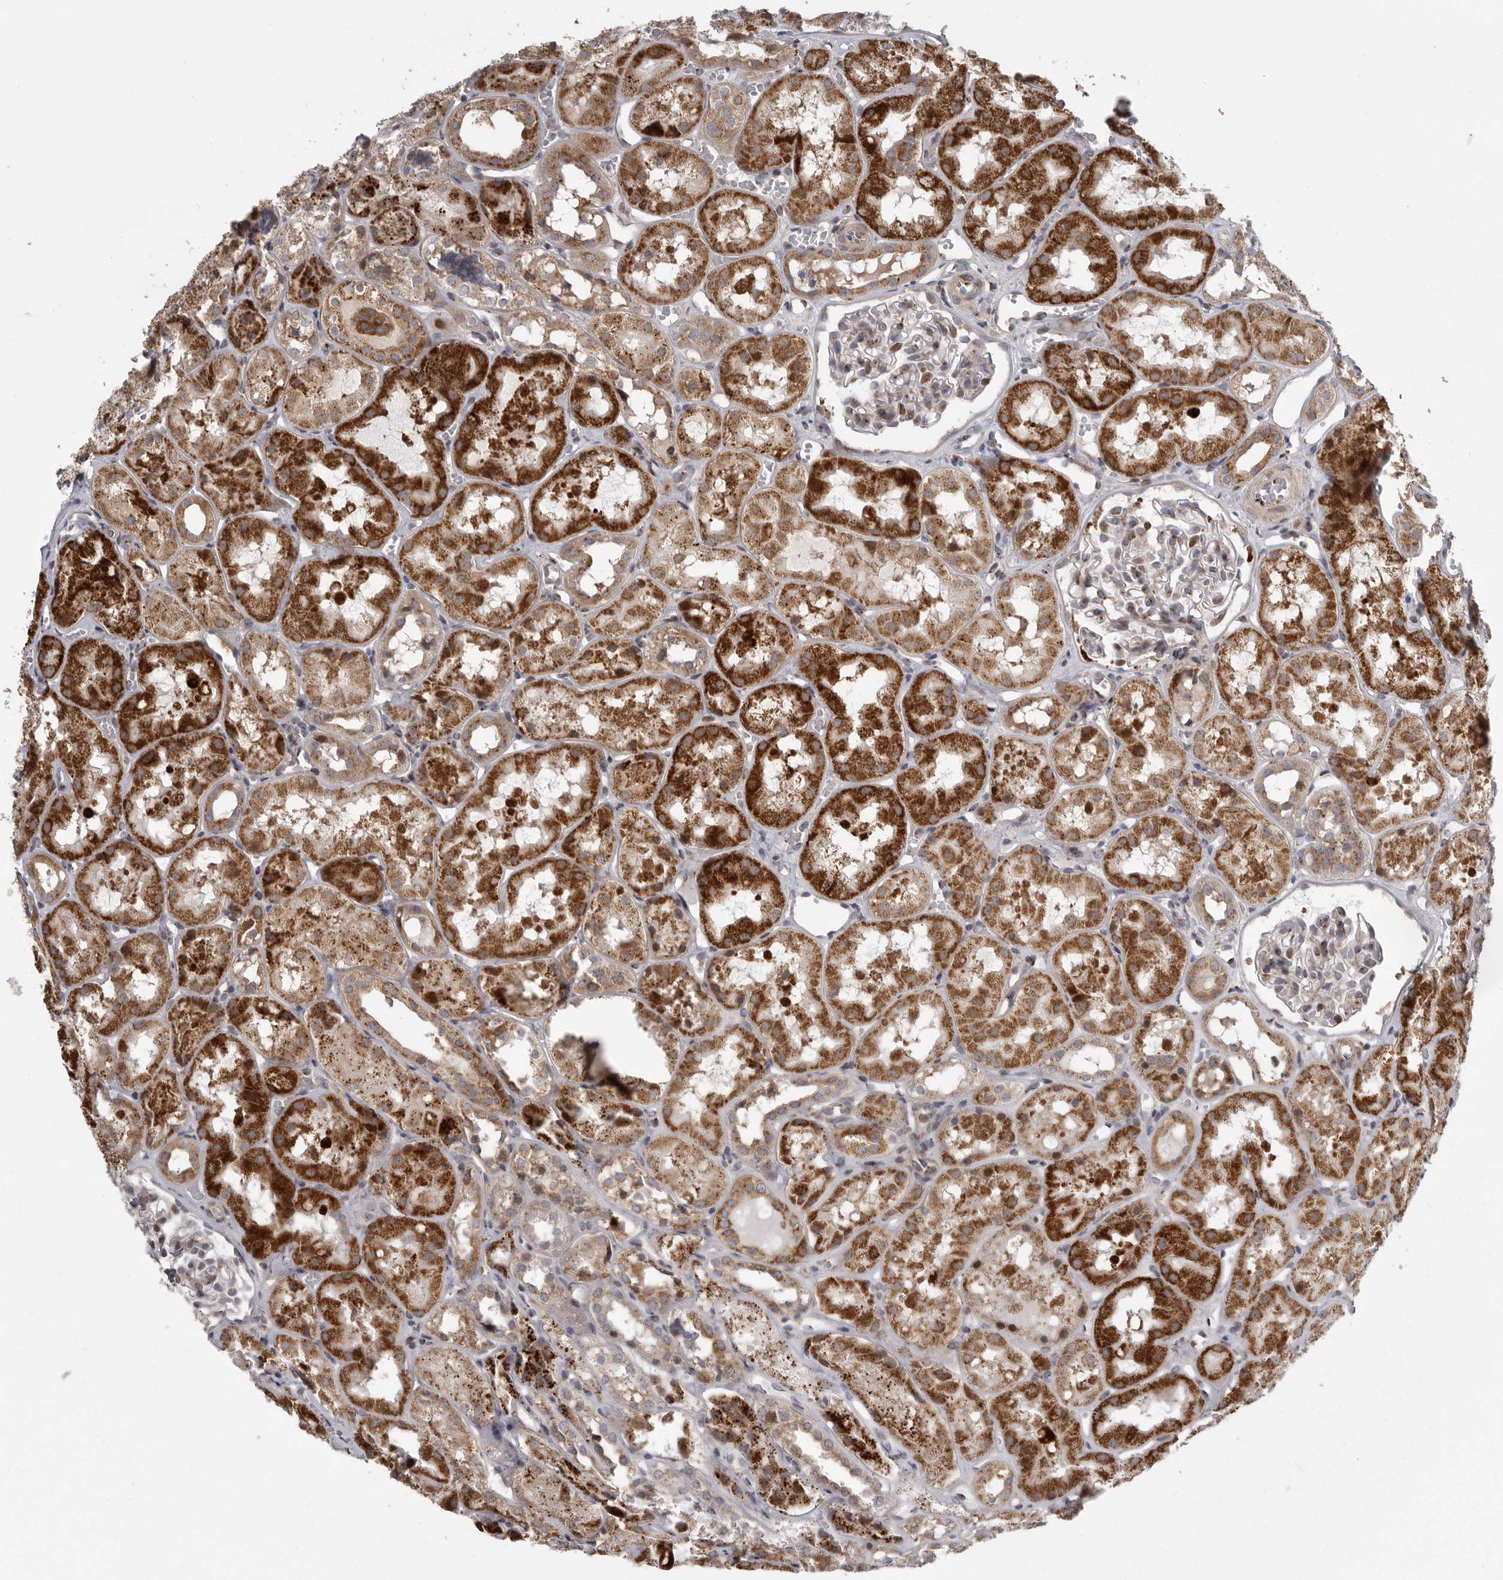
{"staining": {"intensity": "moderate", "quantity": ">75%", "location": "cytoplasmic/membranous"}, "tissue": "kidney", "cell_type": "Cells in glomeruli", "image_type": "normal", "snomed": [{"axis": "morphology", "description": "Normal tissue, NOS"}, {"axis": "topography", "description": "Kidney"}], "caption": "Immunohistochemical staining of unremarkable kidney reveals >75% levels of moderate cytoplasmic/membranous protein positivity in approximately >75% of cells in glomeruli.", "gene": "WDR47", "patient": {"sex": "male", "age": 16}}